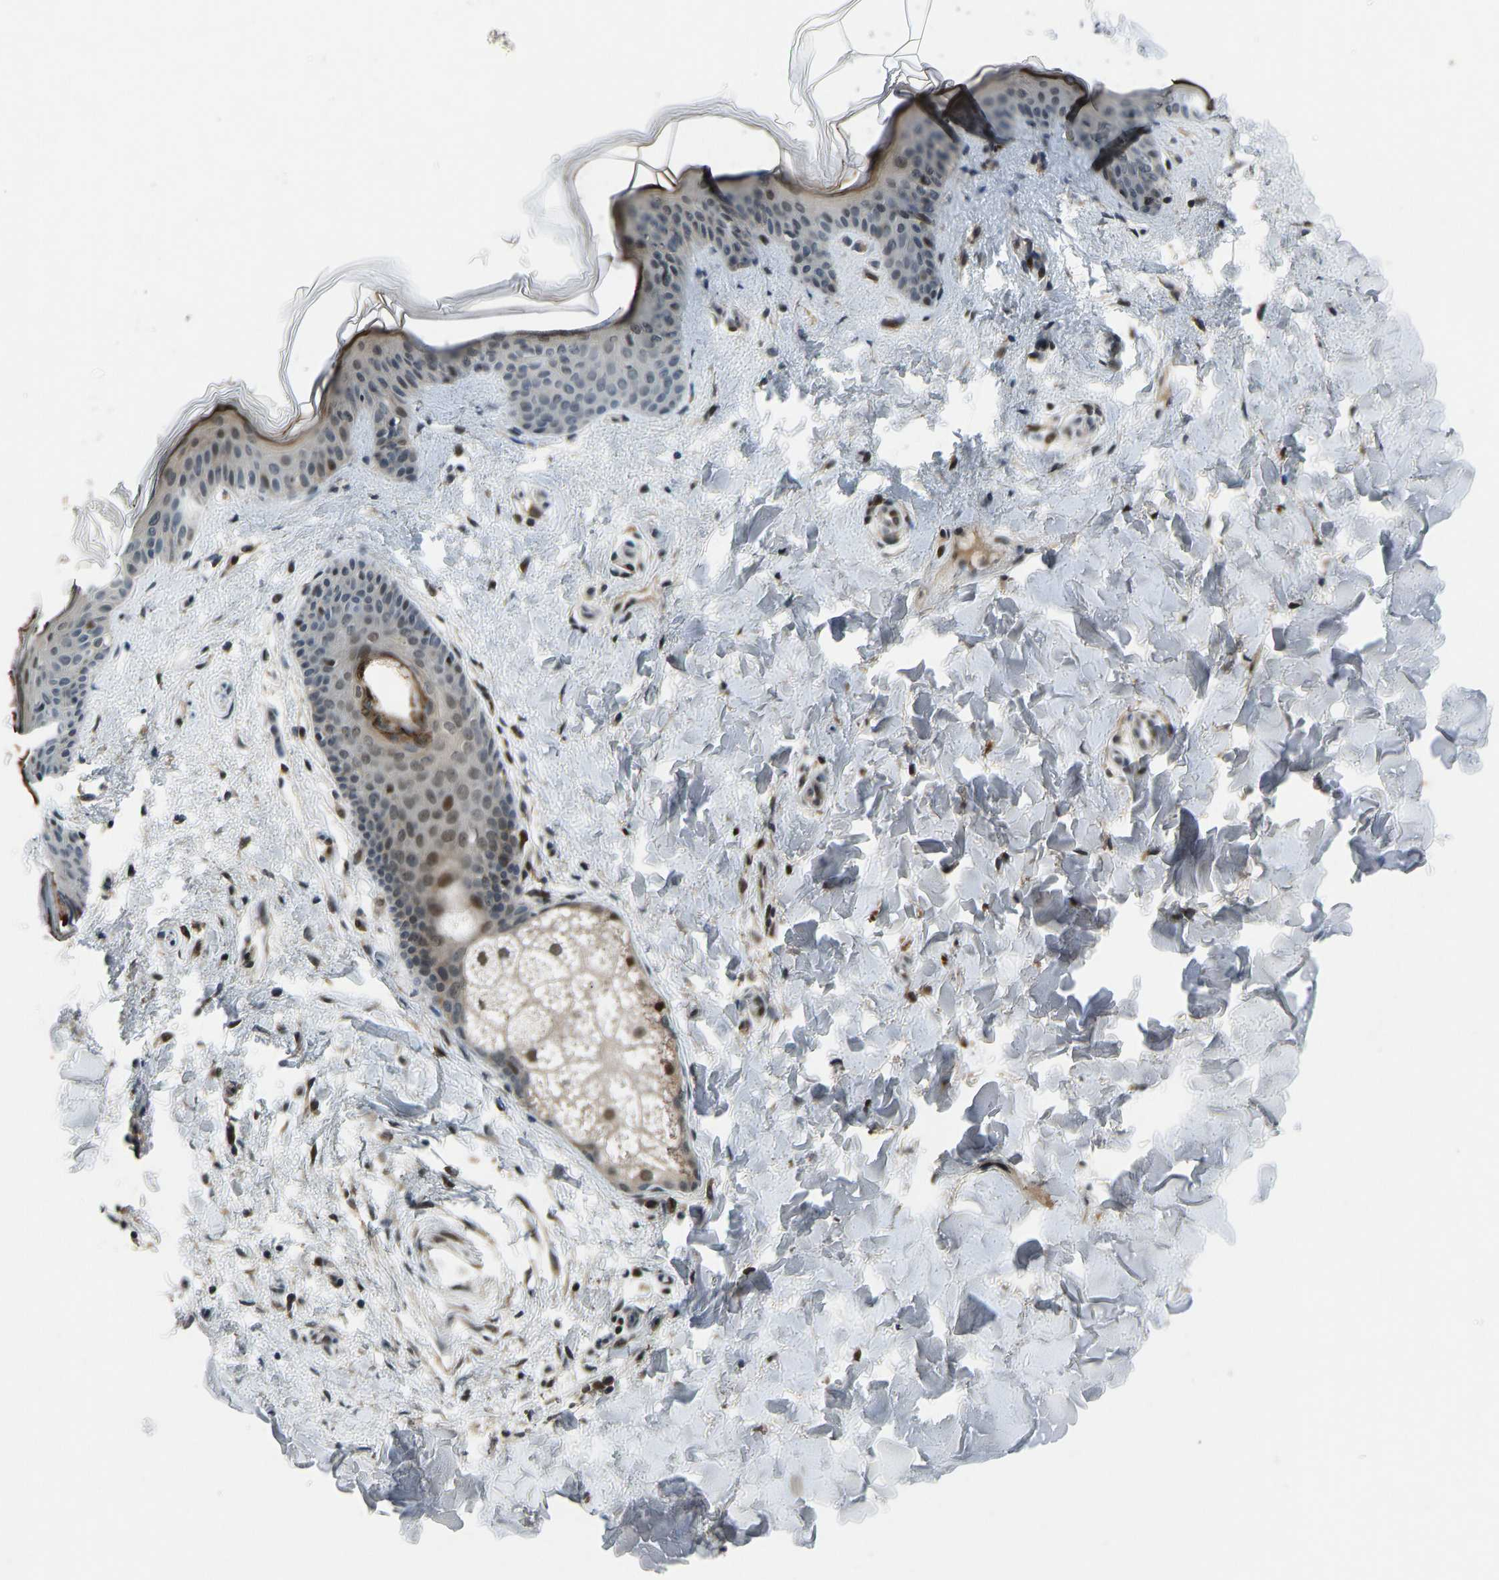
{"staining": {"intensity": "moderate", "quantity": ">75%", "location": "cytoplasmic/membranous,nuclear"}, "tissue": "skin", "cell_type": "Fibroblasts", "image_type": "normal", "snomed": [{"axis": "morphology", "description": "Normal tissue, NOS"}, {"axis": "topography", "description": "Skin"}], "caption": "Fibroblasts reveal medium levels of moderate cytoplasmic/membranous,nuclear positivity in about >75% of cells in unremarkable human skin. The staining was performed using DAB to visualize the protein expression in brown, while the nuclei were stained in blue with hematoxylin (Magnification: 20x).", "gene": "RLIM", "patient": {"sex": "female", "age": 17}}